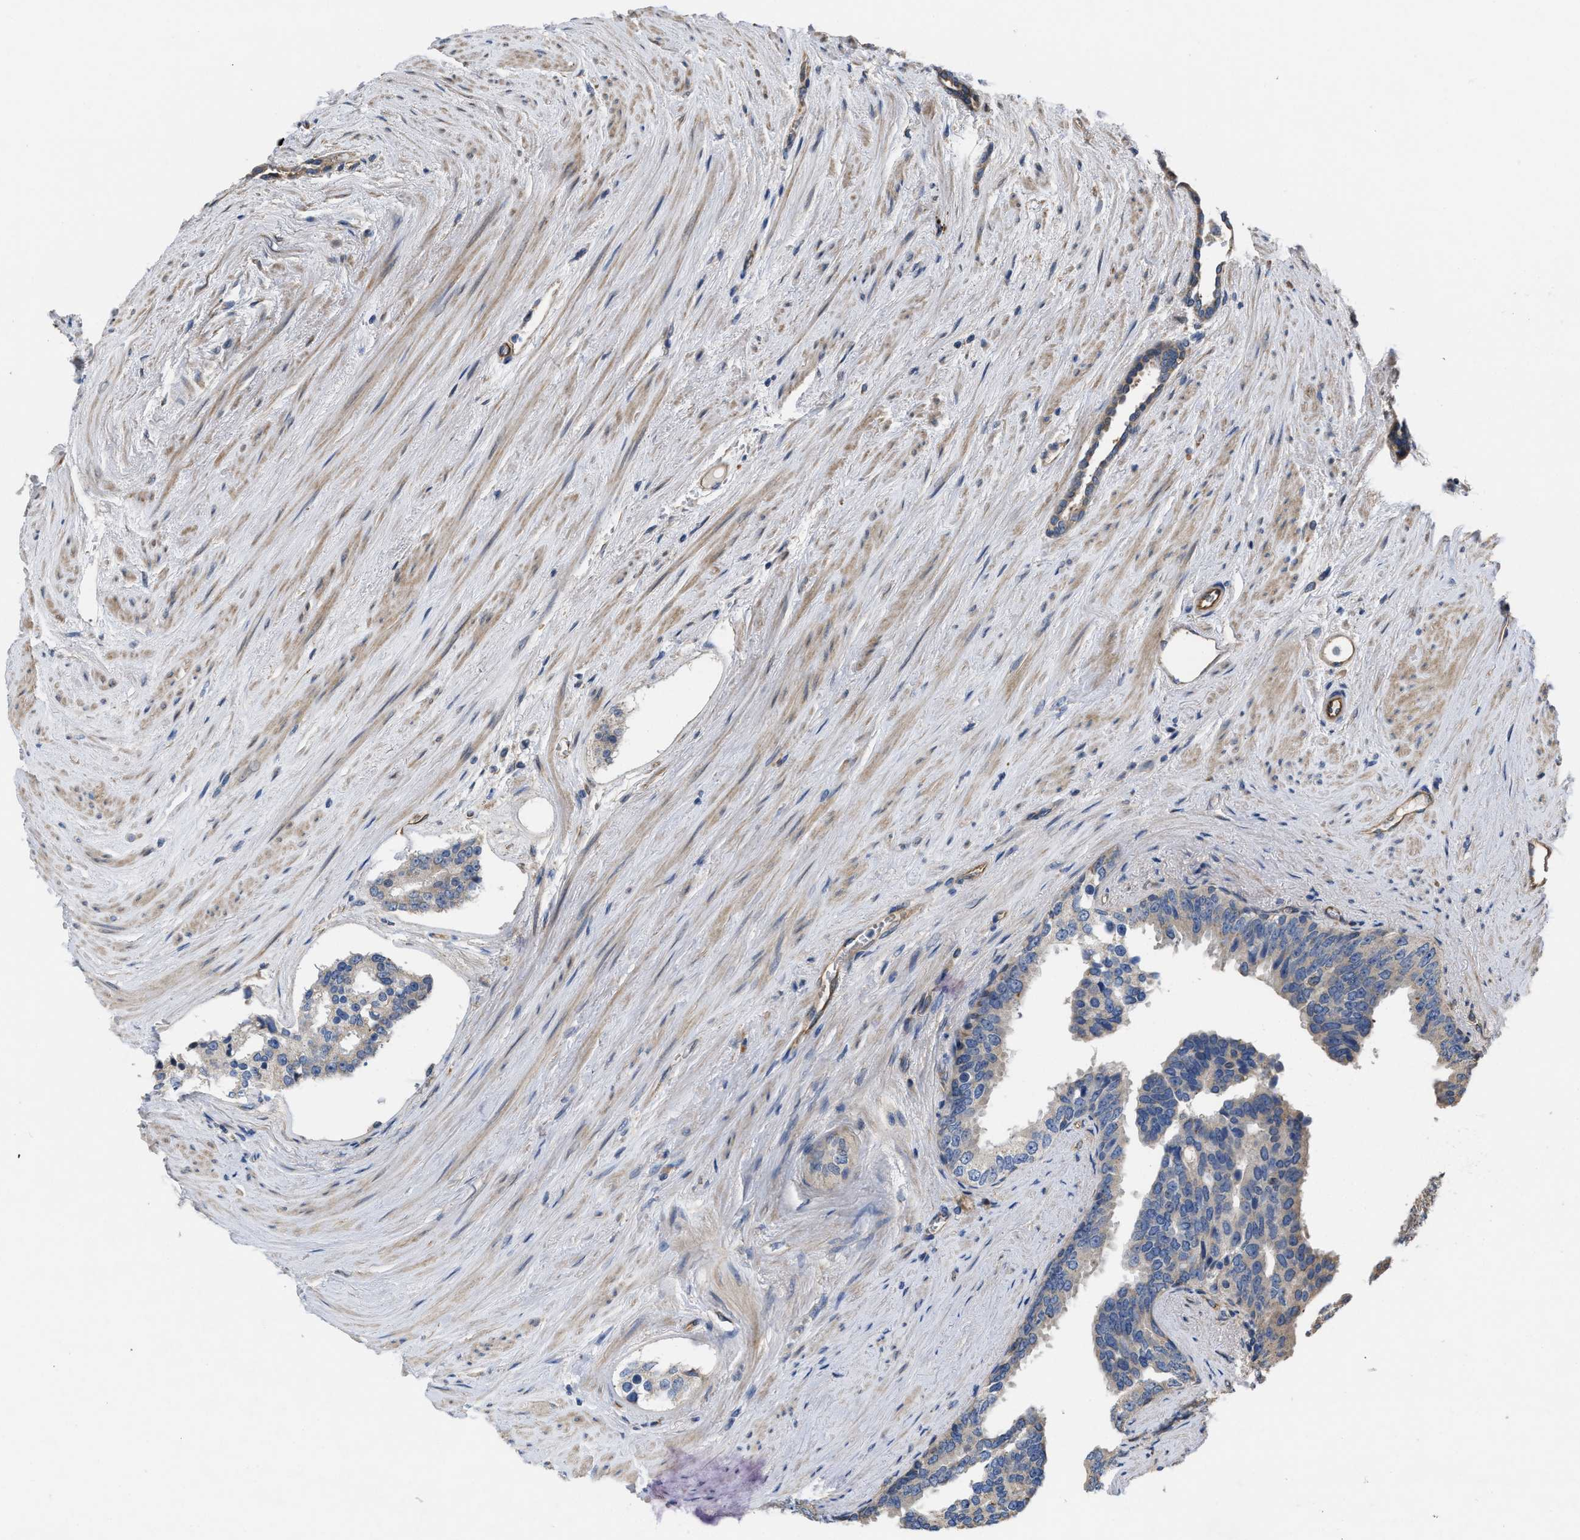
{"staining": {"intensity": "negative", "quantity": "none", "location": "none"}, "tissue": "prostate cancer", "cell_type": "Tumor cells", "image_type": "cancer", "snomed": [{"axis": "morphology", "description": "Adenocarcinoma, High grade"}, {"axis": "topography", "description": "Prostate"}], "caption": "Immunohistochemistry (IHC) photomicrograph of human prostate high-grade adenocarcinoma stained for a protein (brown), which demonstrates no staining in tumor cells.", "gene": "SLC4A11", "patient": {"sex": "male", "age": 71}}